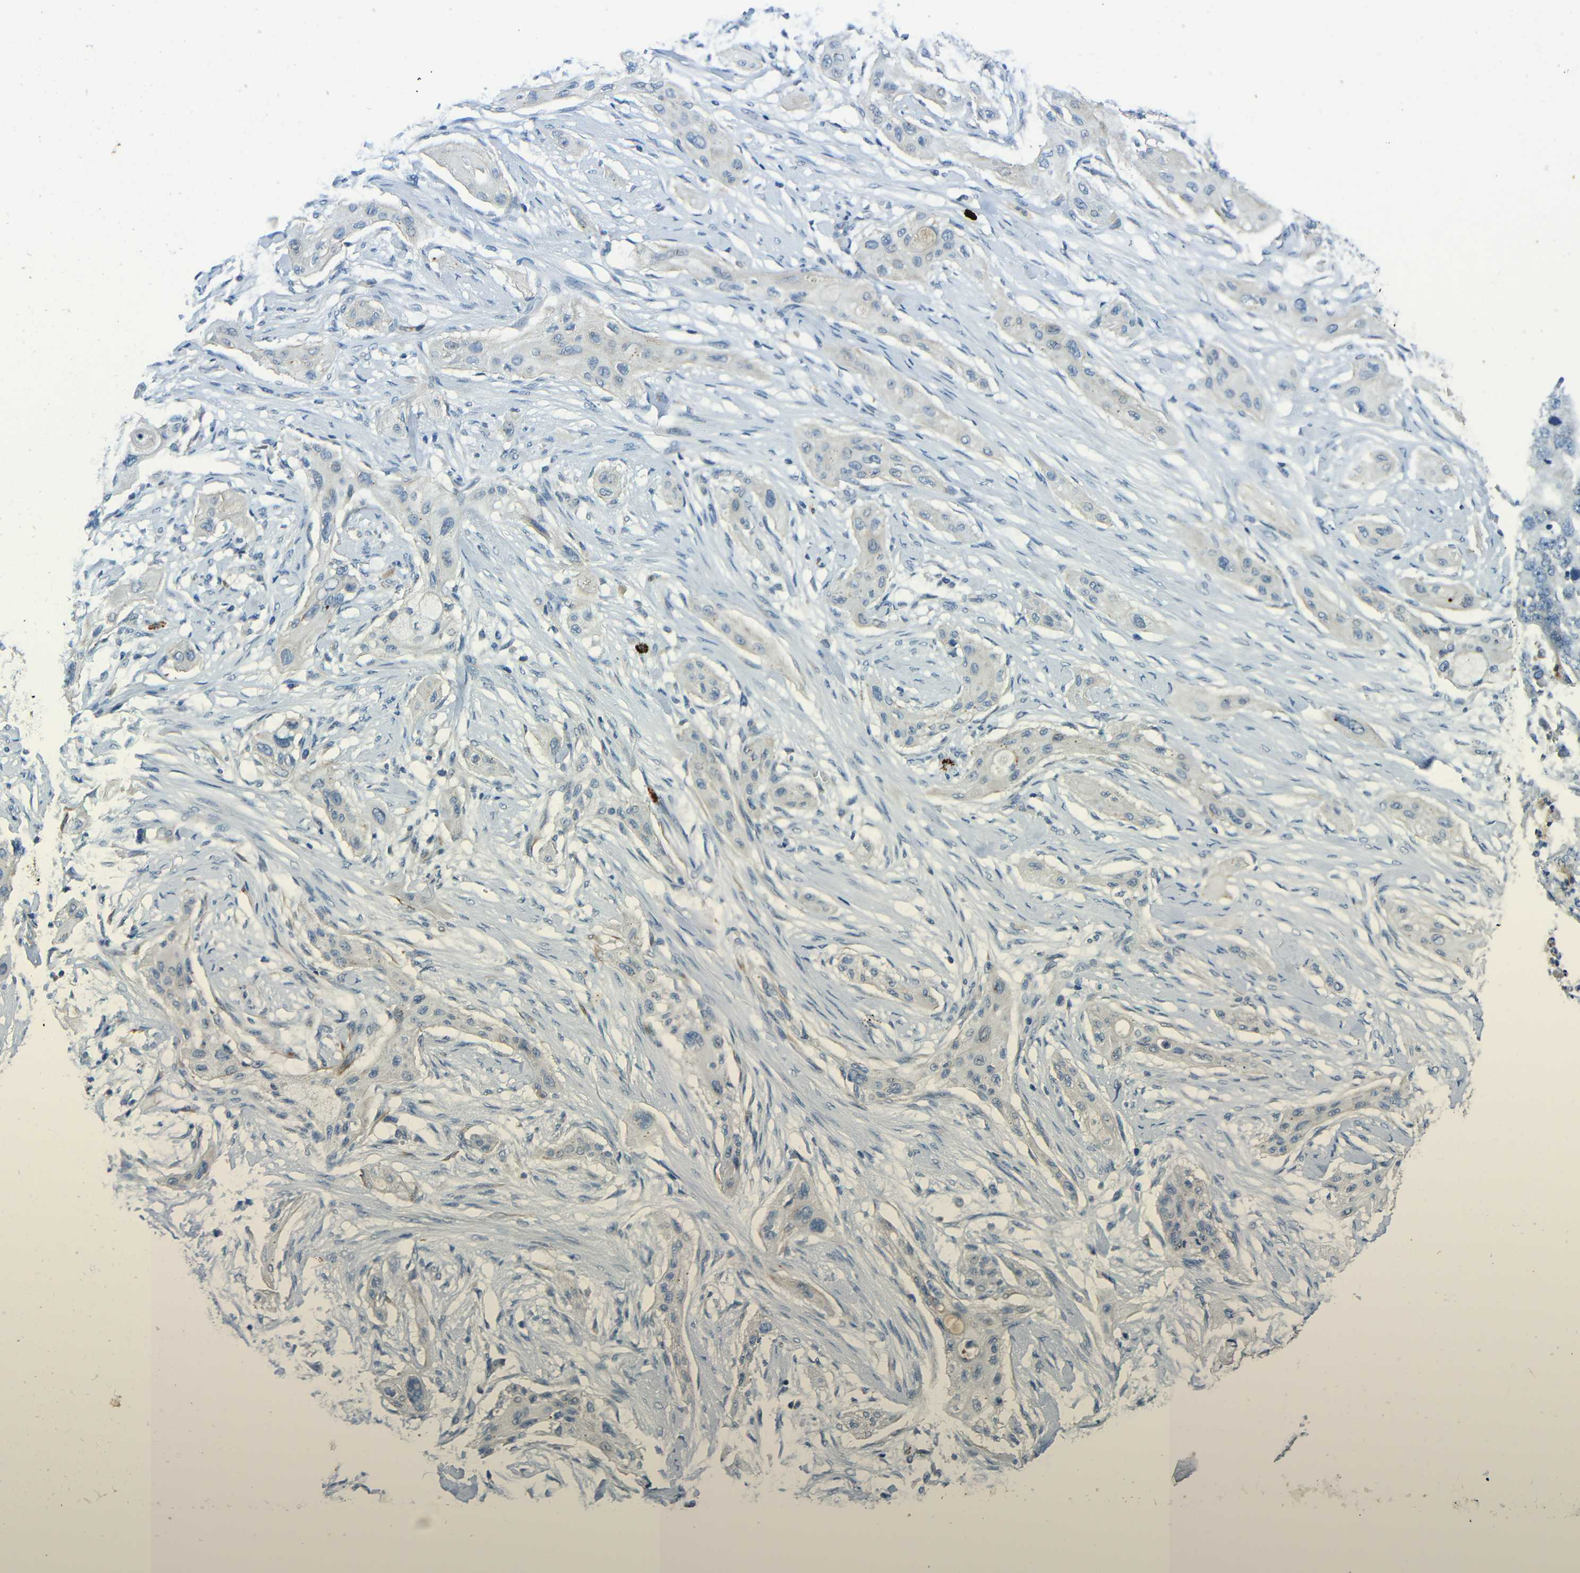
{"staining": {"intensity": "negative", "quantity": "none", "location": "none"}, "tissue": "lung cancer", "cell_type": "Tumor cells", "image_type": "cancer", "snomed": [{"axis": "morphology", "description": "Squamous cell carcinoma, NOS"}, {"axis": "topography", "description": "Lung"}], "caption": "Human lung cancer (squamous cell carcinoma) stained for a protein using immunohistochemistry exhibits no expression in tumor cells.", "gene": "DCLK1", "patient": {"sex": "female", "age": 47}}